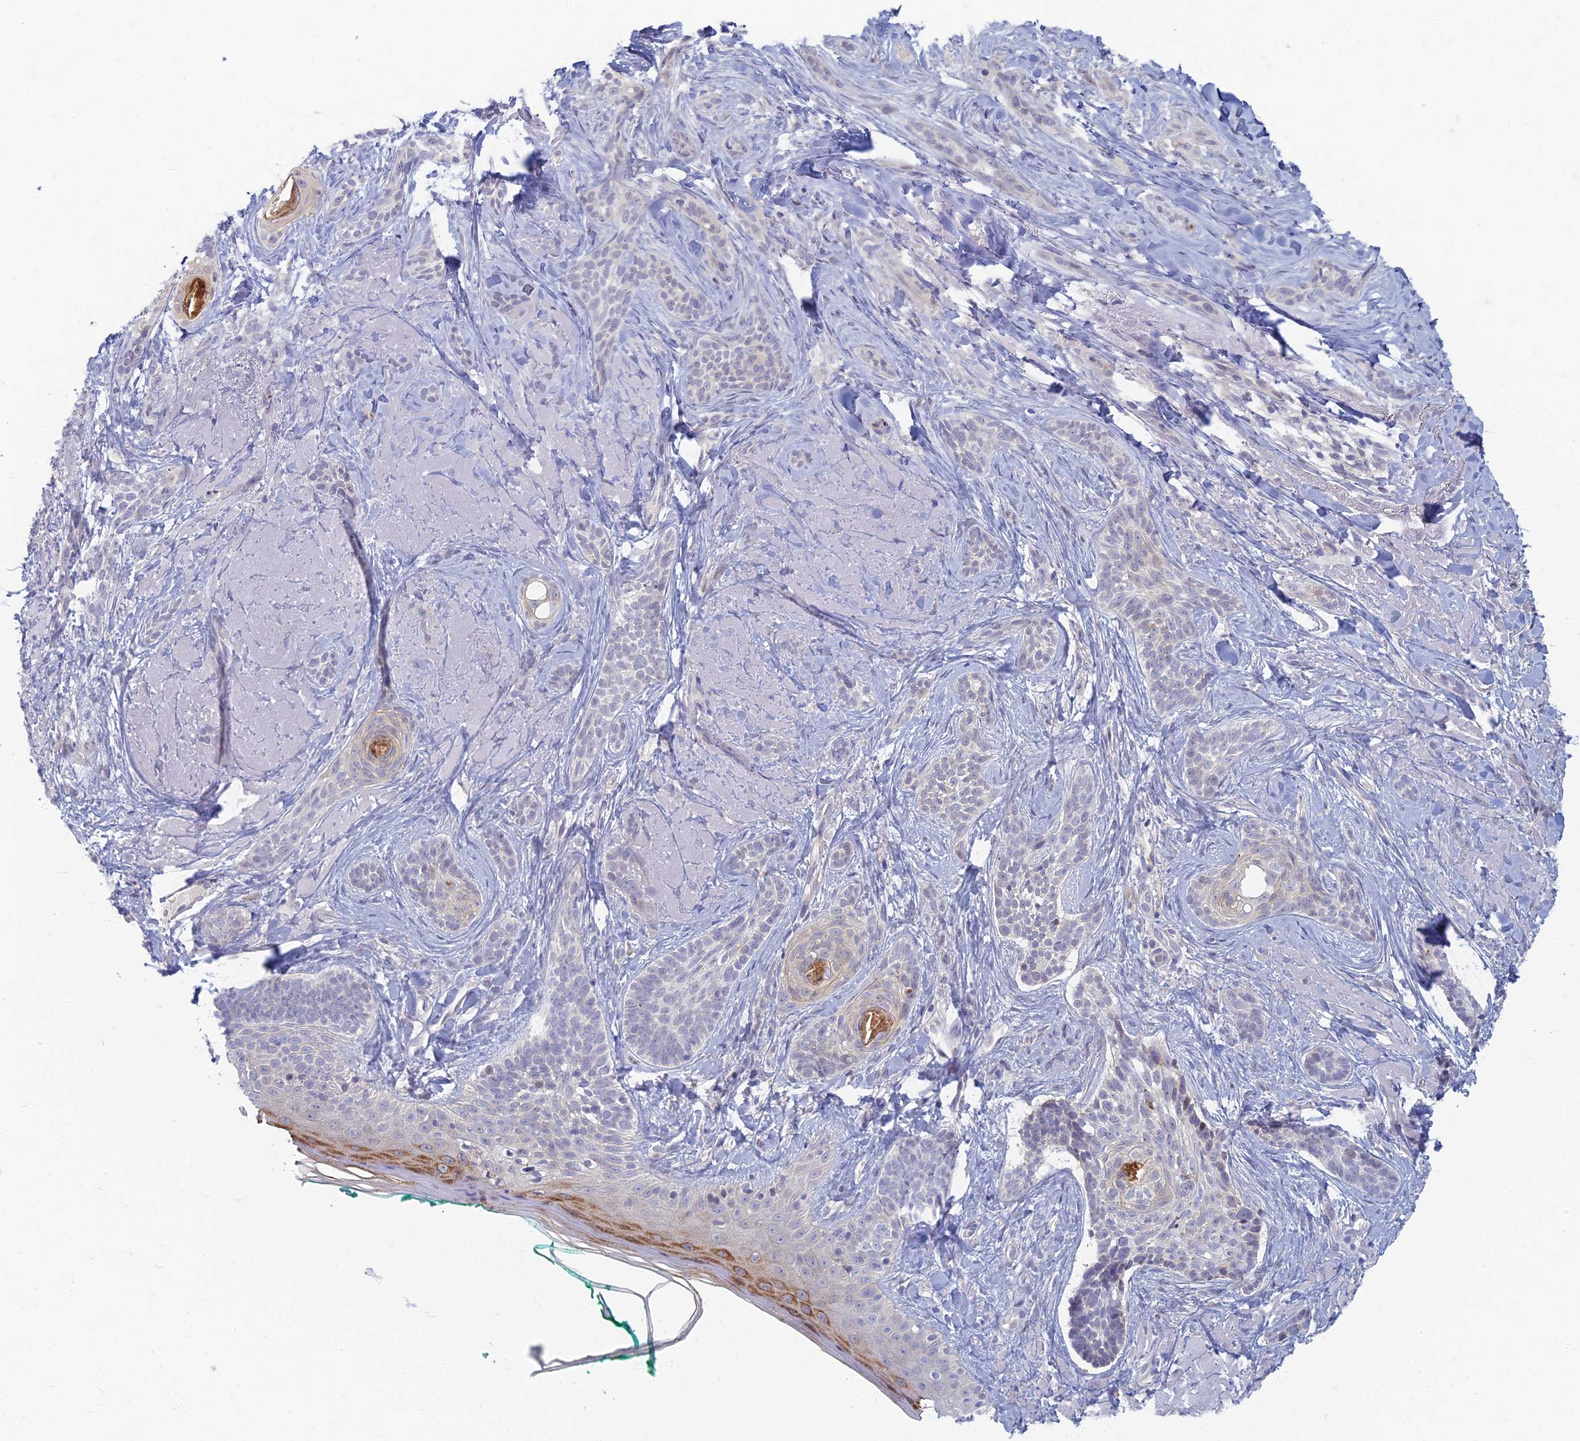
{"staining": {"intensity": "negative", "quantity": "none", "location": "none"}, "tissue": "skin cancer", "cell_type": "Tumor cells", "image_type": "cancer", "snomed": [{"axis": "morphology", "description": "Basal cell carcinoma"}, {"axis": "topography", "description": "Skin"}], "caption": "High magnification brightfield microscopy of skin cancer stained with DAB (3,3'-diaminobenzidine) (brown) and counterstained with hematoxylin (blue): tumor cells show no significant positivity.", "gene": "CHMP4B", "patient": {"sex": "male", "age": 71}}